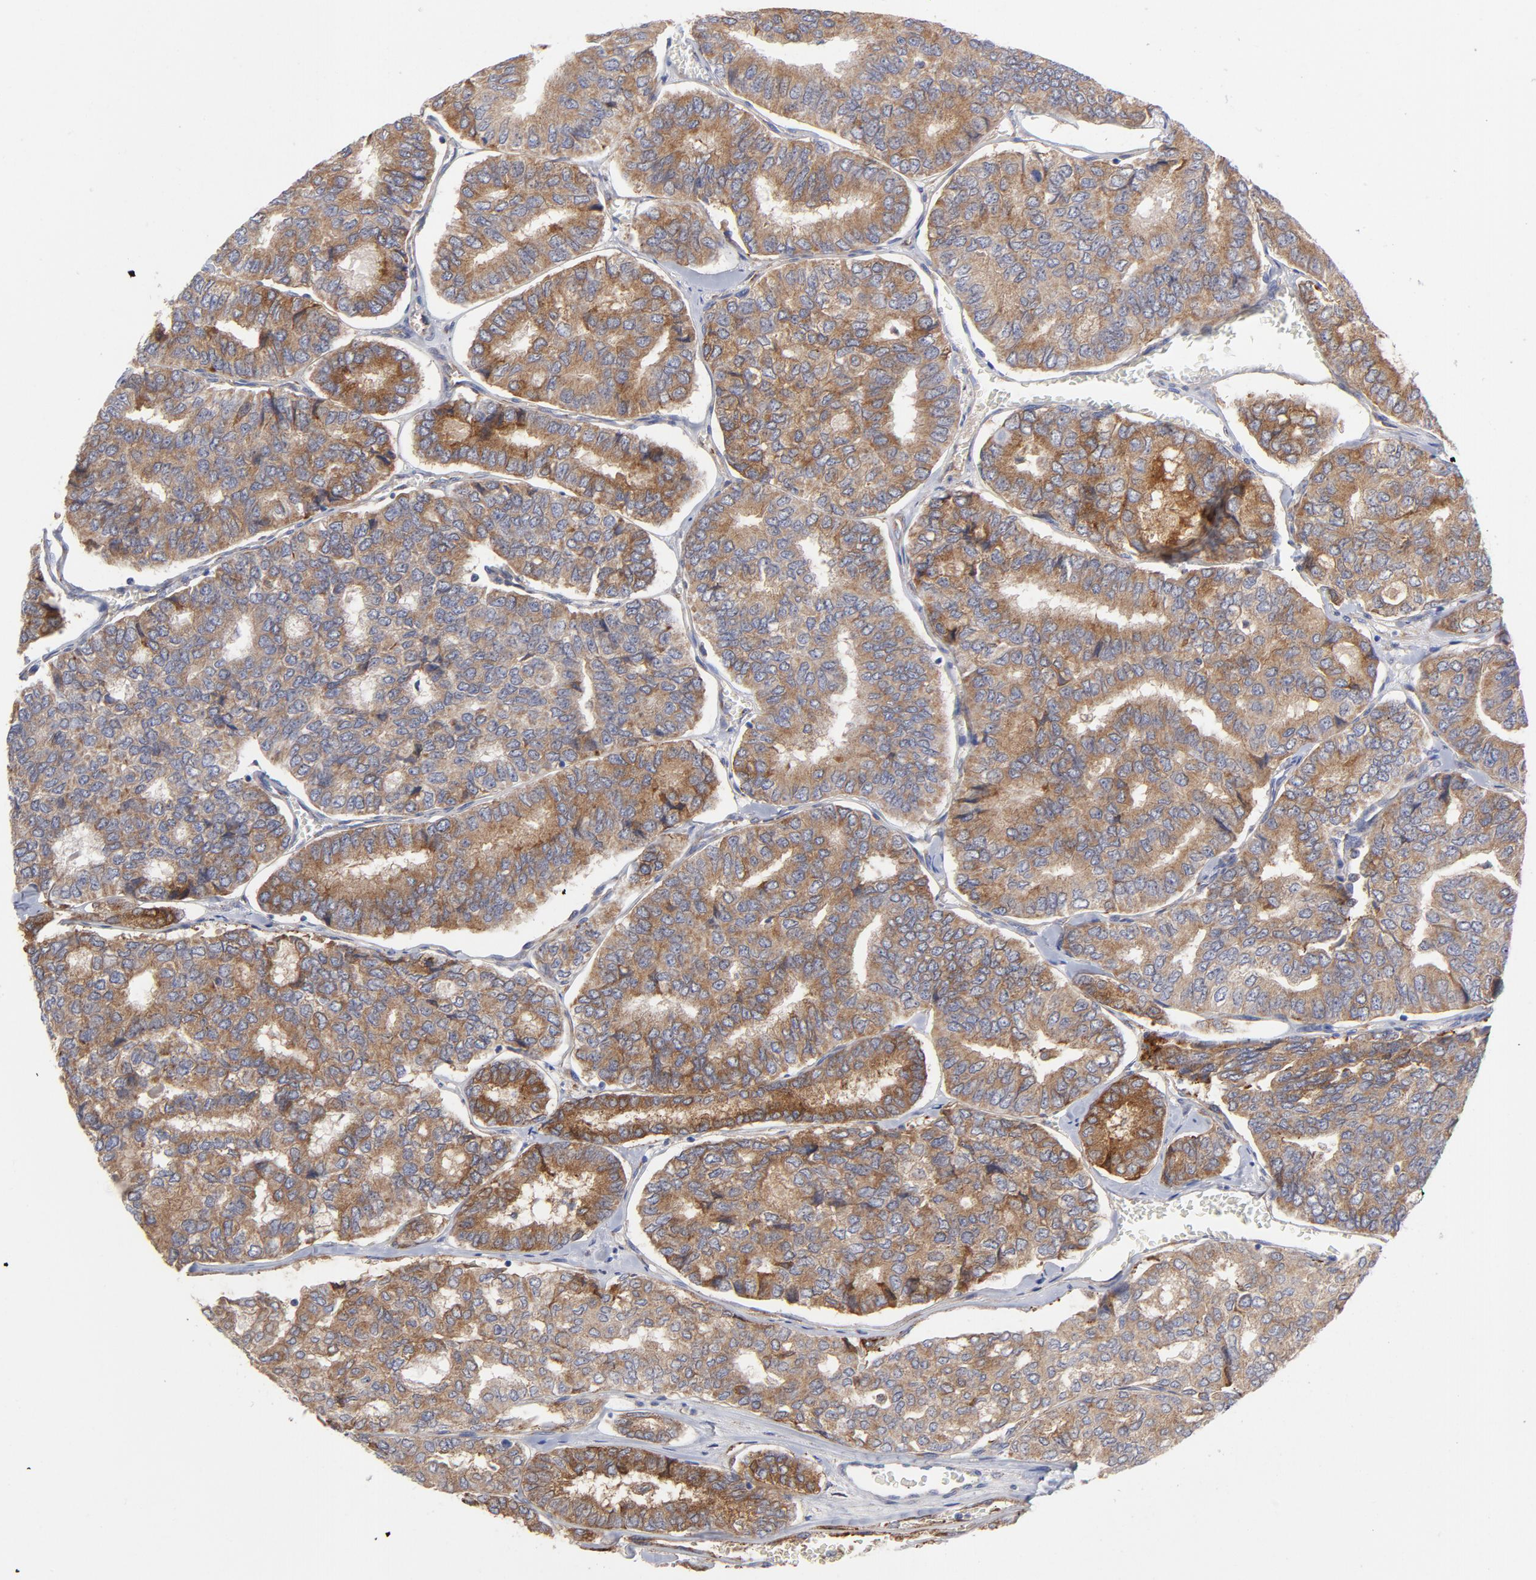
{"staining": {"intensity": "moderate", "quantity": ">75%", "location": "cytoplasmic/membranous"}, "tissue": "thyroid cancer", "cell_type": "Tumor cells", "image_type": "cancer", "snomed": [{"axis": "morphology", "description": "Papillary adenocarcinoma, NOS"}, {"axis": "topography", "description": "Thyroid gland"}], "caption": "Thyroid papillary adenocarcinoma stained with DAB (3,3'-diaminobenzidine) immunohistochemistry exhibits medium levels of moderate cytoplasmic/membranous expression in about >75% of tumor cells. (Stains: DAB in brown, nuclei in blue, Microscopy: brightfield microscopy at high magnification).", "gene": "RAPGEF3", "patient": {"sex": "female", "age": 35}}